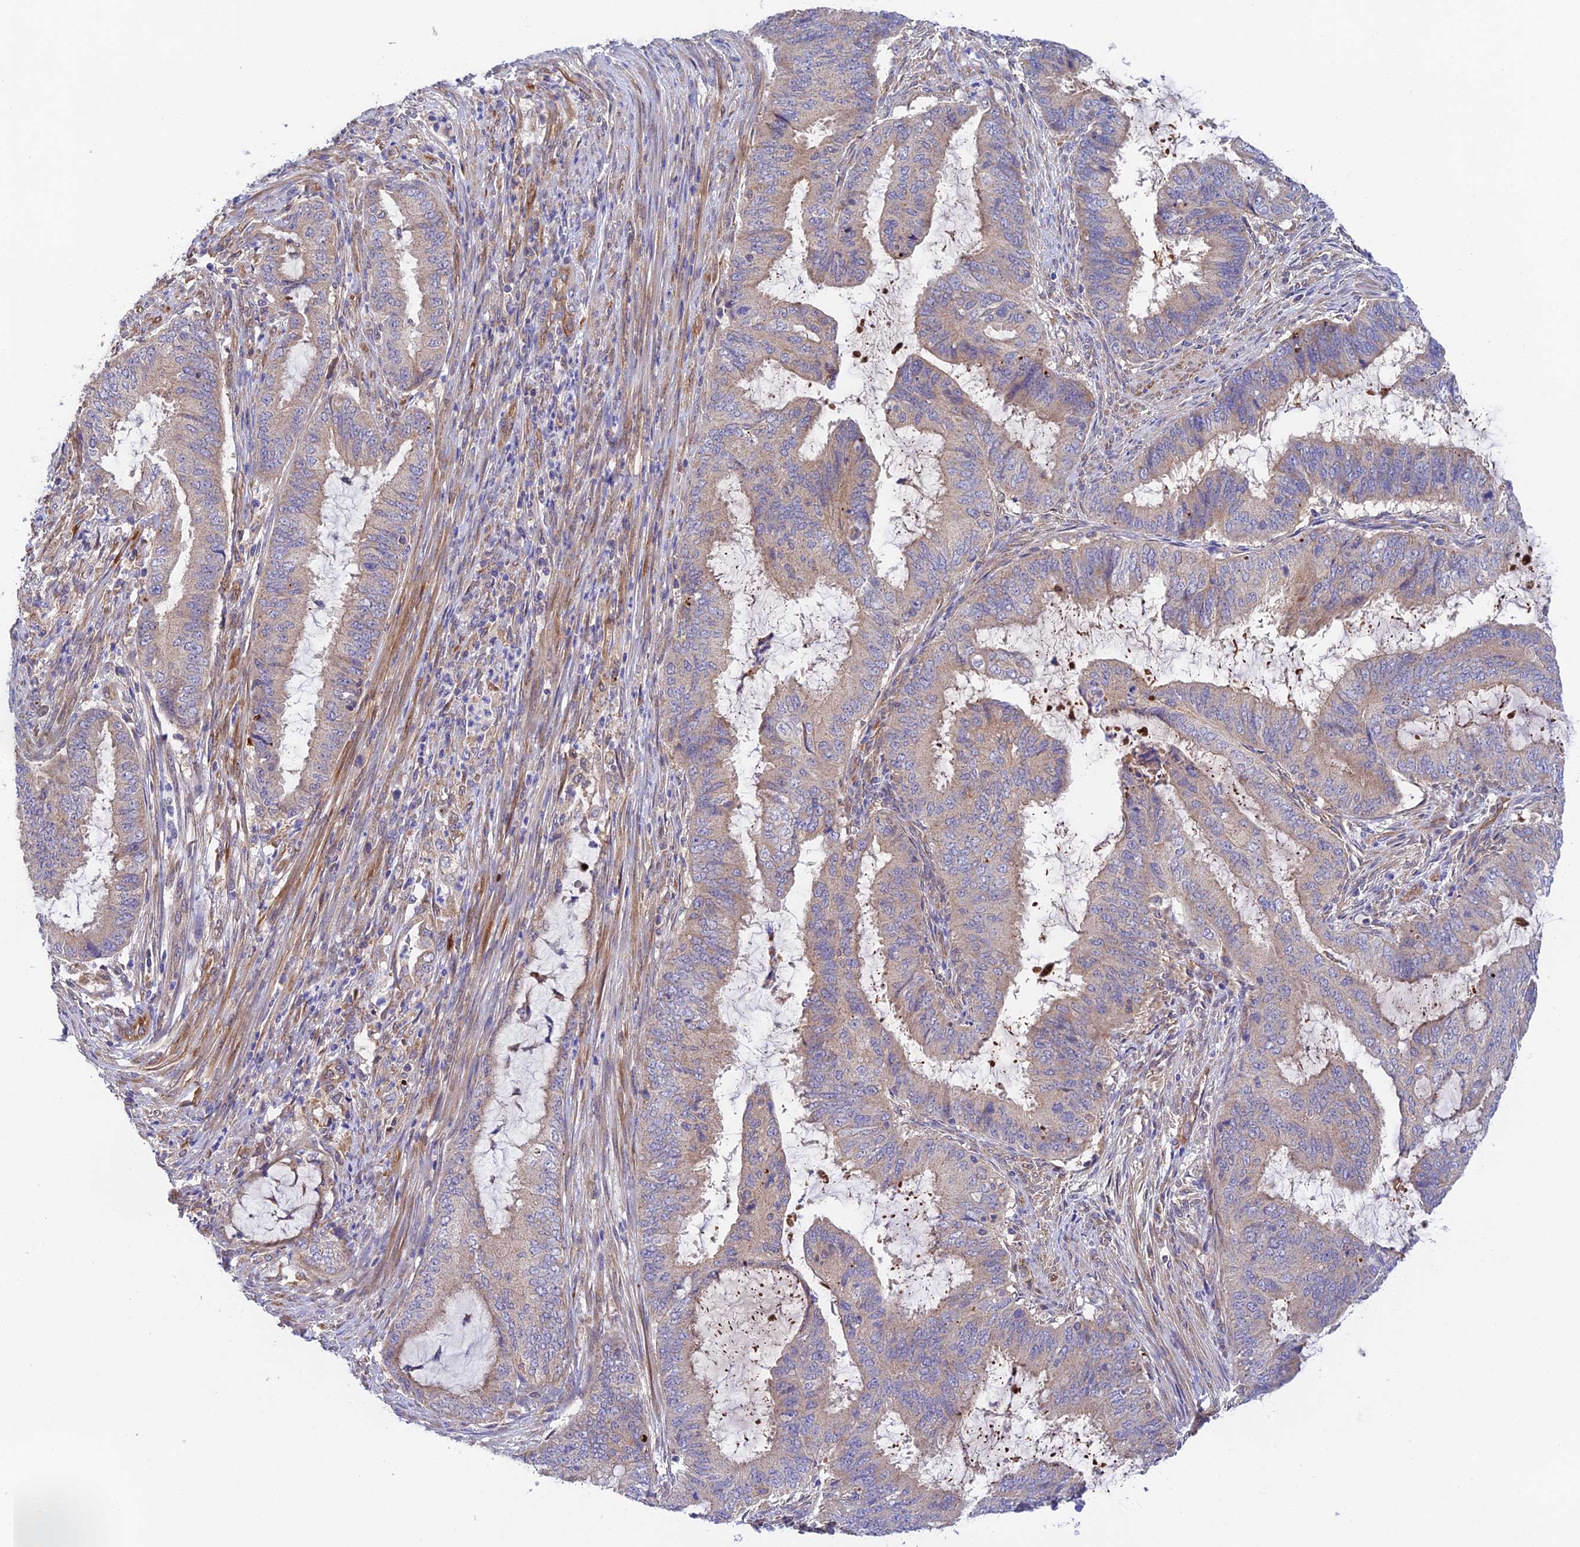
{"staining": {"intensity": "weak", "quantity": "<25%", "location": "cytoplasmic/membranous"}, "tissue": "endometrial cancer", "cell_type": "Tumor cells", "image_type": "cancer", "snomed": [{"axis": "morphology", "description": "Adenocarcinoma, NOS"}, {"axis": "topography", "description": "Endometrium"}], "caption": "An image of endometrial cancer stained for a protein demonstrates no brown staining in tumor cells.", "gene": "RANBP6", "patient": {"sex": "female", "age": 51}}